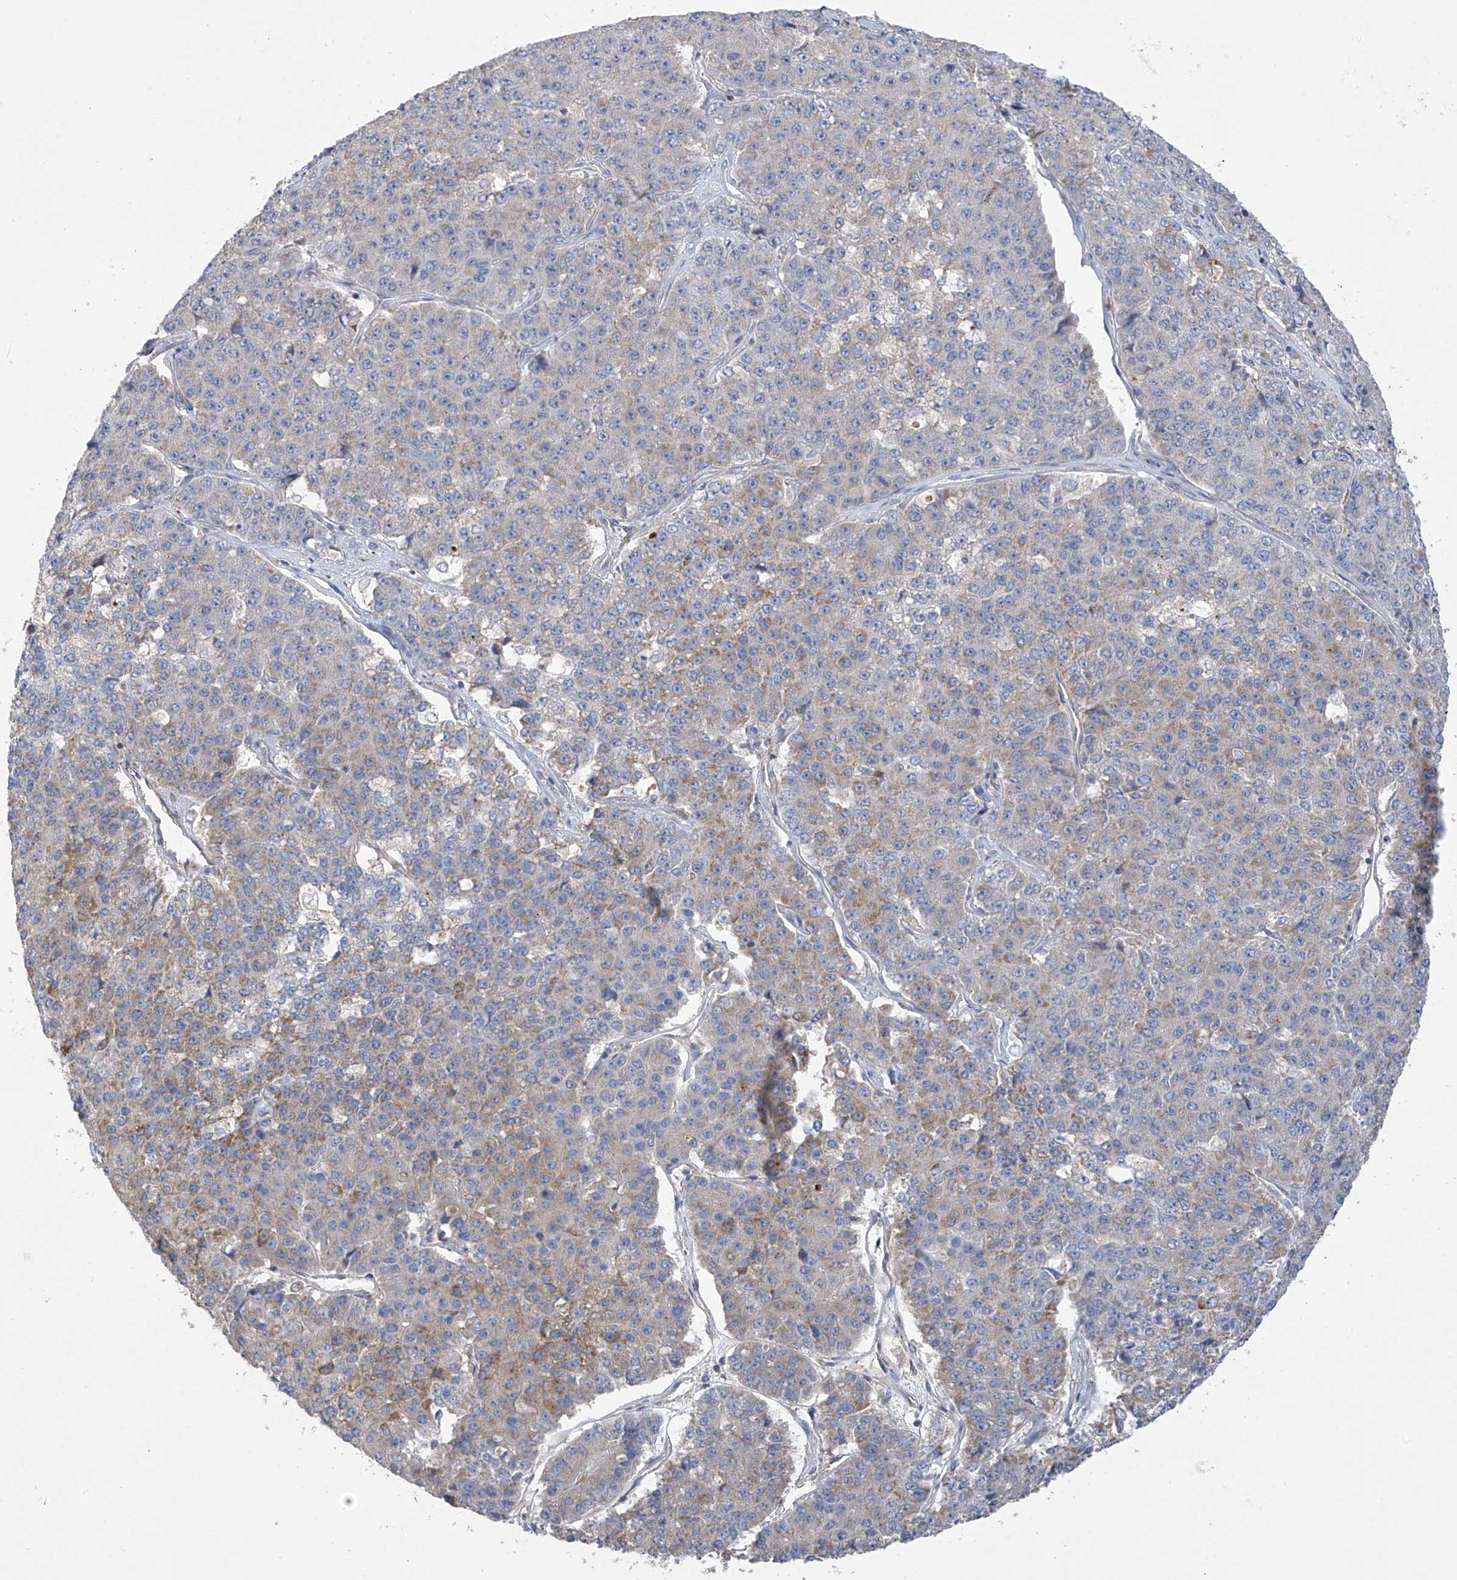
{"staining": {"intensity": "weak", "quantity": "25%-75%", "location": "cytoplasmic/membranous"}, "tissue": "pancreatic cancer", "cell_type": "Tumor cells", "image_type": "cancer", "snomed": [{"axis": "morphology", "description": "Adenocarcinoma, NOS"}, {"axis": "topography", "description": "Pancreas"}], "caption": "Immunohistochemistry (IHC) (DAB) staining of pancreatic cancer displays weak cytoplasmic/membranous protein staining in approximately 25%-75% of tumor cells.", "gene": "ITM2B", "patient": {"sex": "male", "age": 50}}